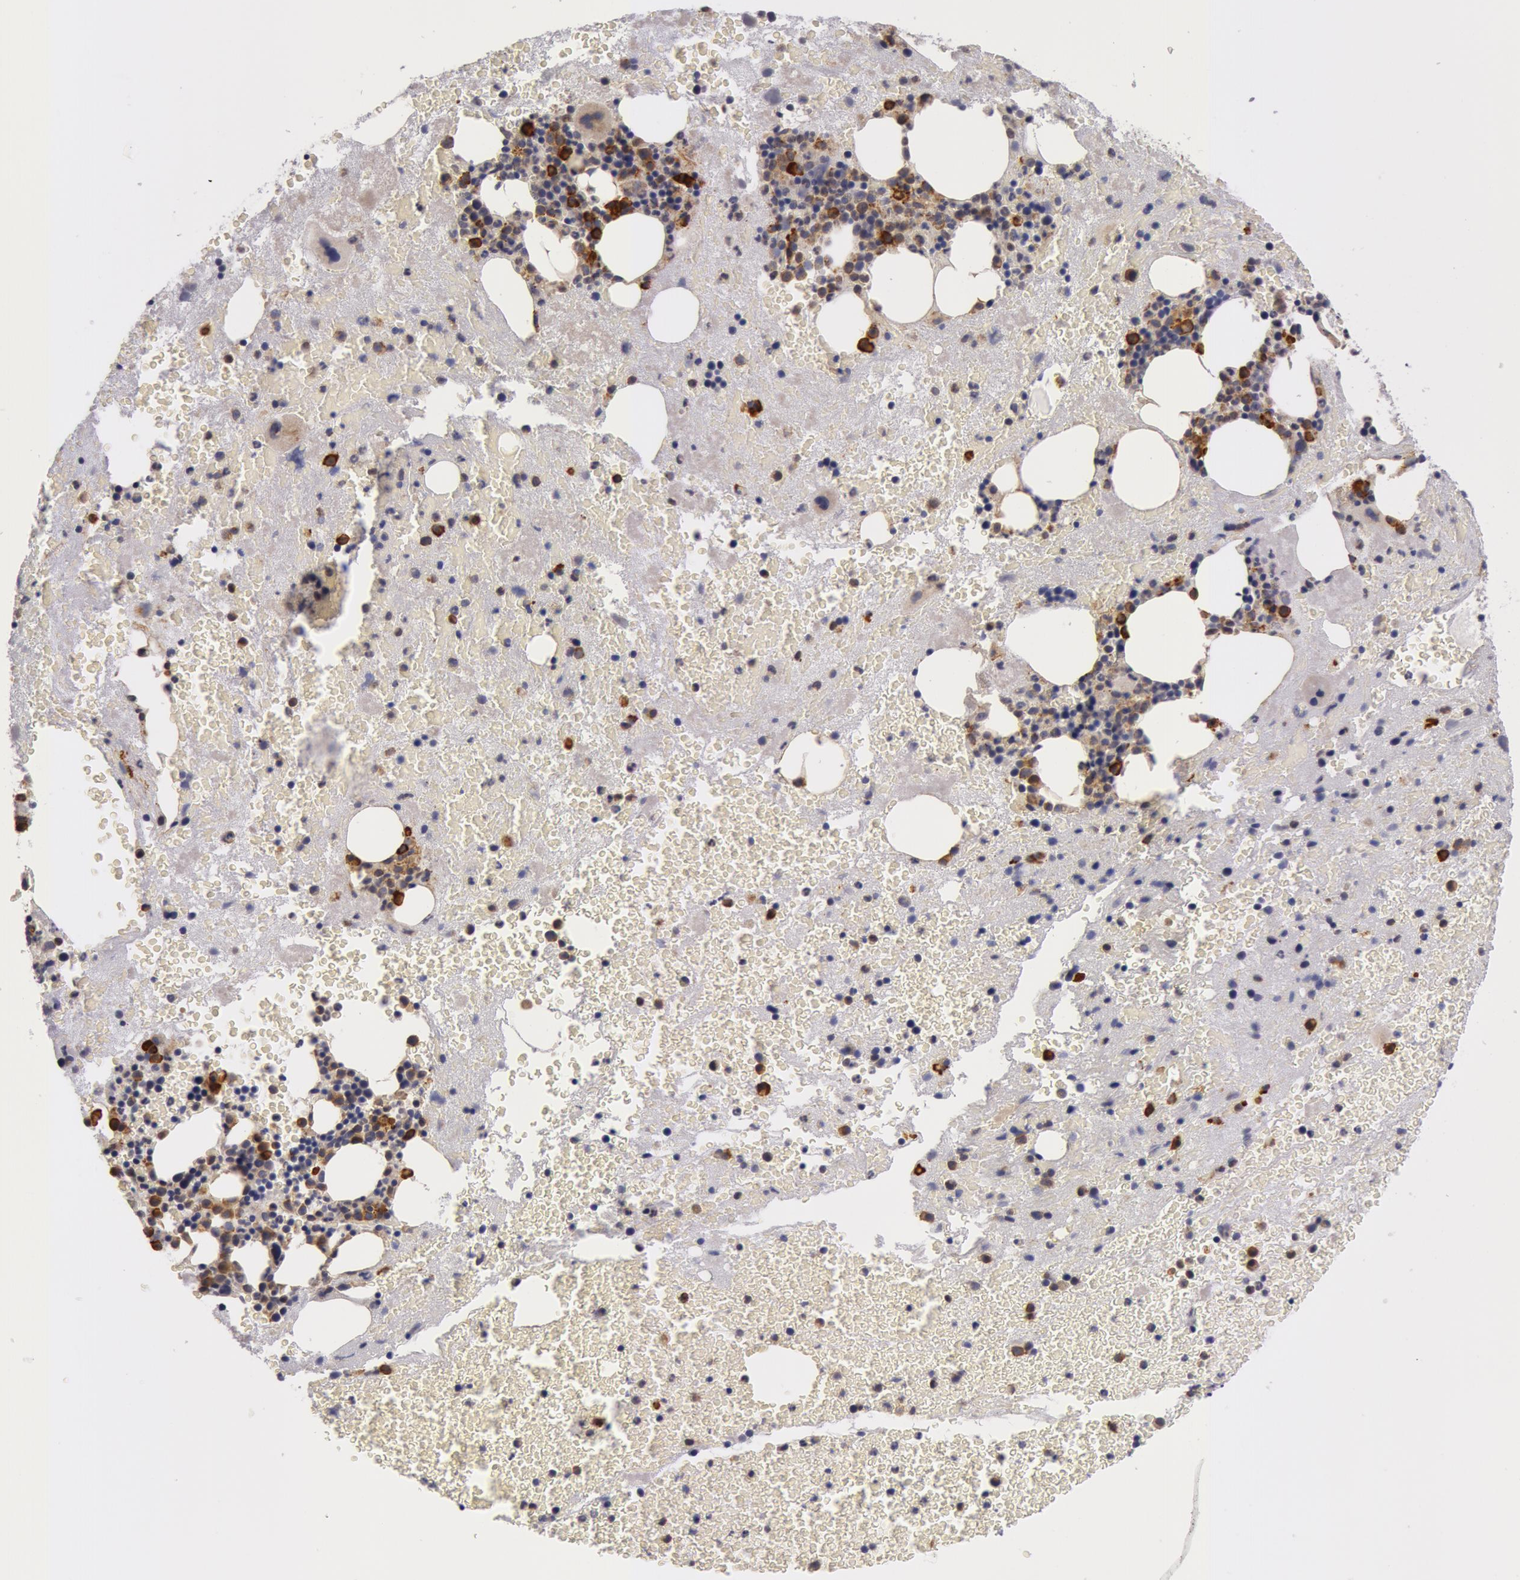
{"staining": {"intensity": "strong", "quantity": "<25%", "location": "cytoplasmic/membranous"}, "tissue": "bone marrow", "cell_type": "Hematopoietic cells", "image_type": "normal", "snomed": [{"axis": "morphology", "description": "Normal tissue, NOS"}, {"axis": "topography", "description": "Bone marrow"}], "caption": "A medium amount of strong cytoplasmic/membranous positivity is identified in about <25% of hematopoietic cells in benign bone marrow.", "gene": "IL23A", "patient": {"sex": "male", "age": 76}}